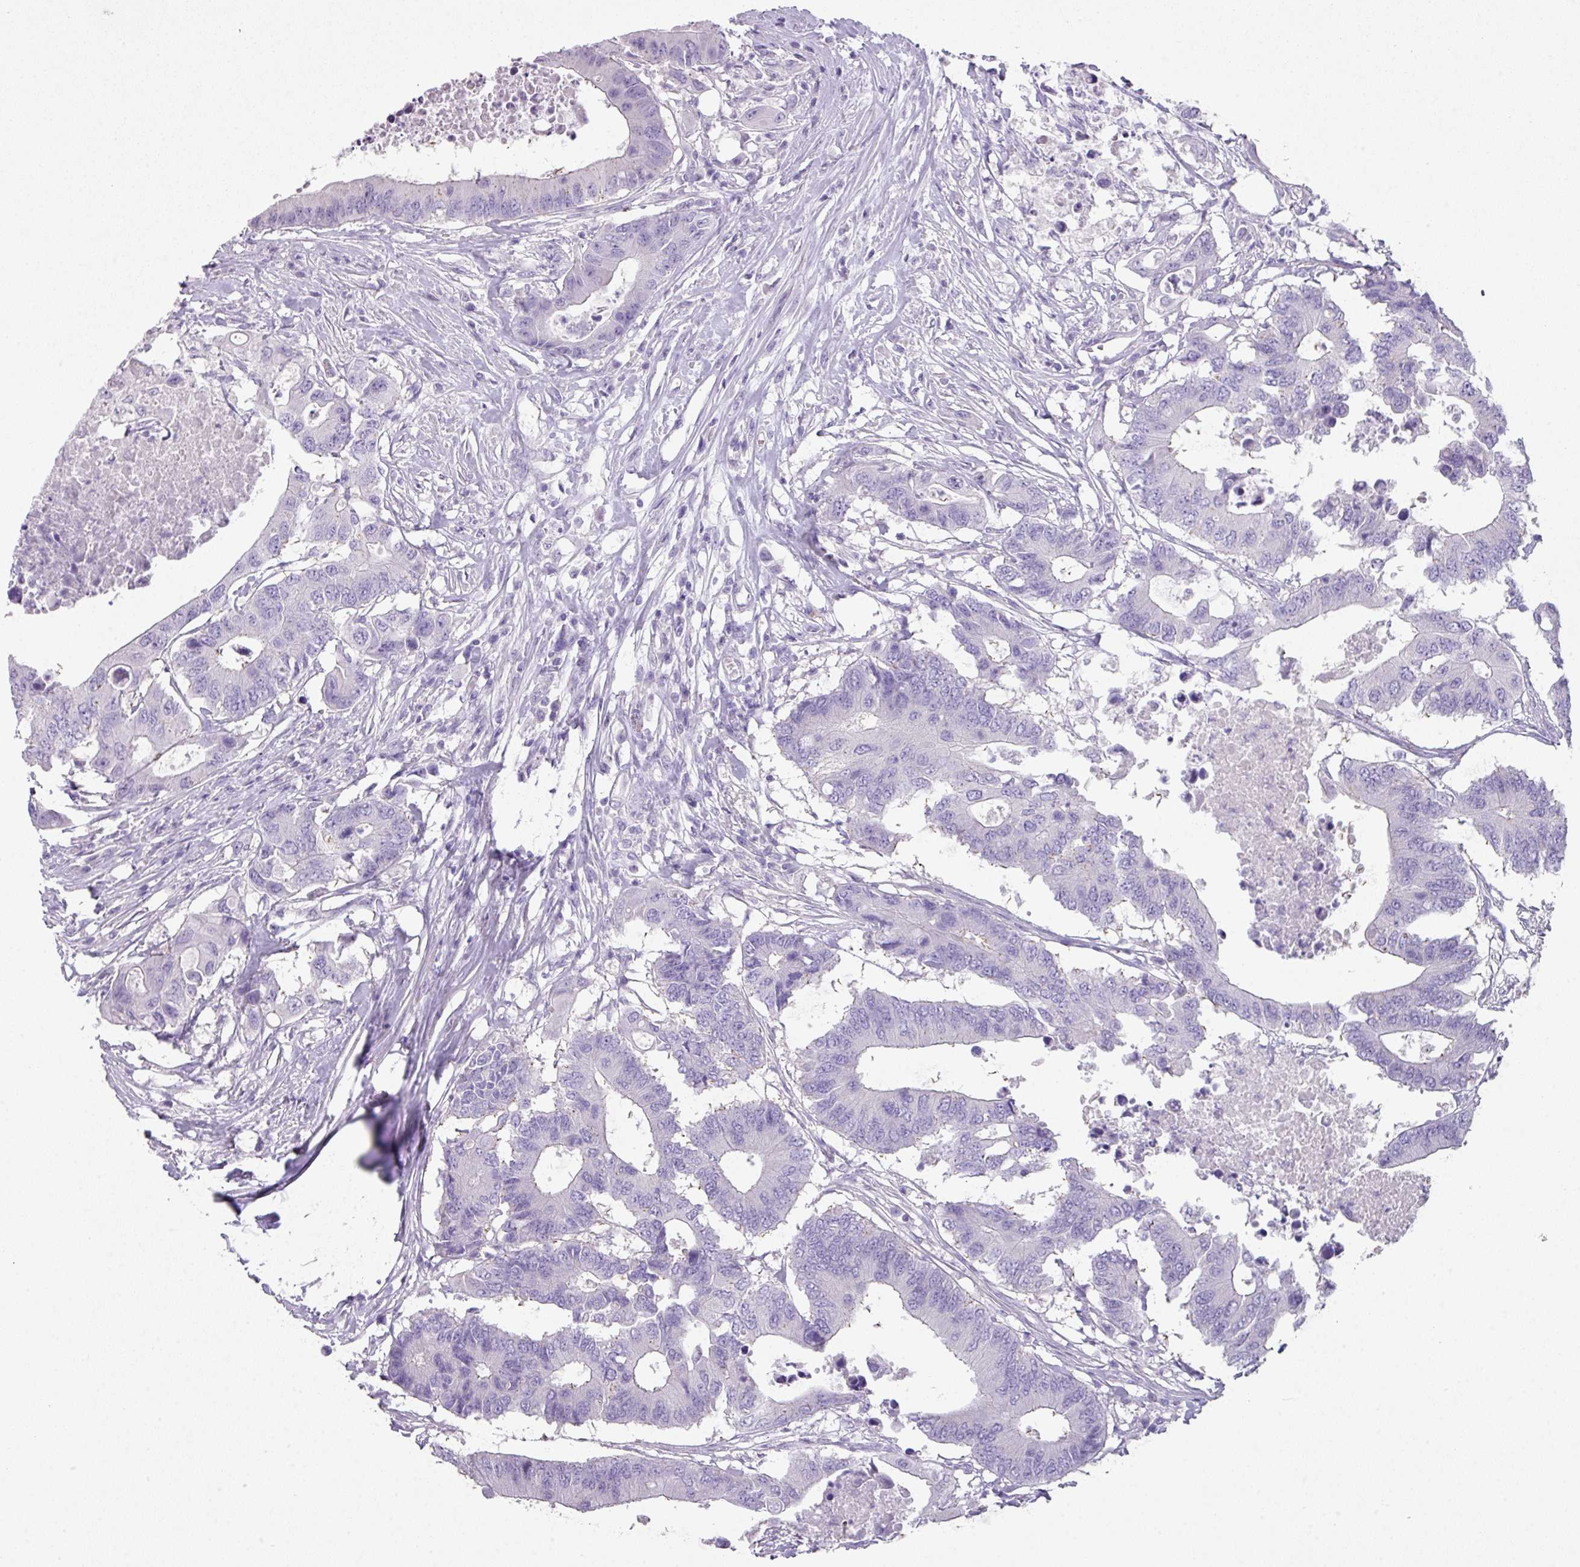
{"staining": {"intensity": "negative", "quantity": "none", "location": "none"}, "tissue": "colorectal cancer", "cell_type": "Tumor cells", "image_type": "cancer", "snomed": [{"axis": "morphology", "description": "Adenocarcinoma, NOS"}, {"axis": "topography", "description": "Colon"}], "caption": "There is no significant positivity in tumor cells of adenocarcinoma (colorectal). (Immunohistochemistry, brightfield microscopy, high magnification).", "gene": "GLI4", "patient": {"sex": "male", "age": 71}}